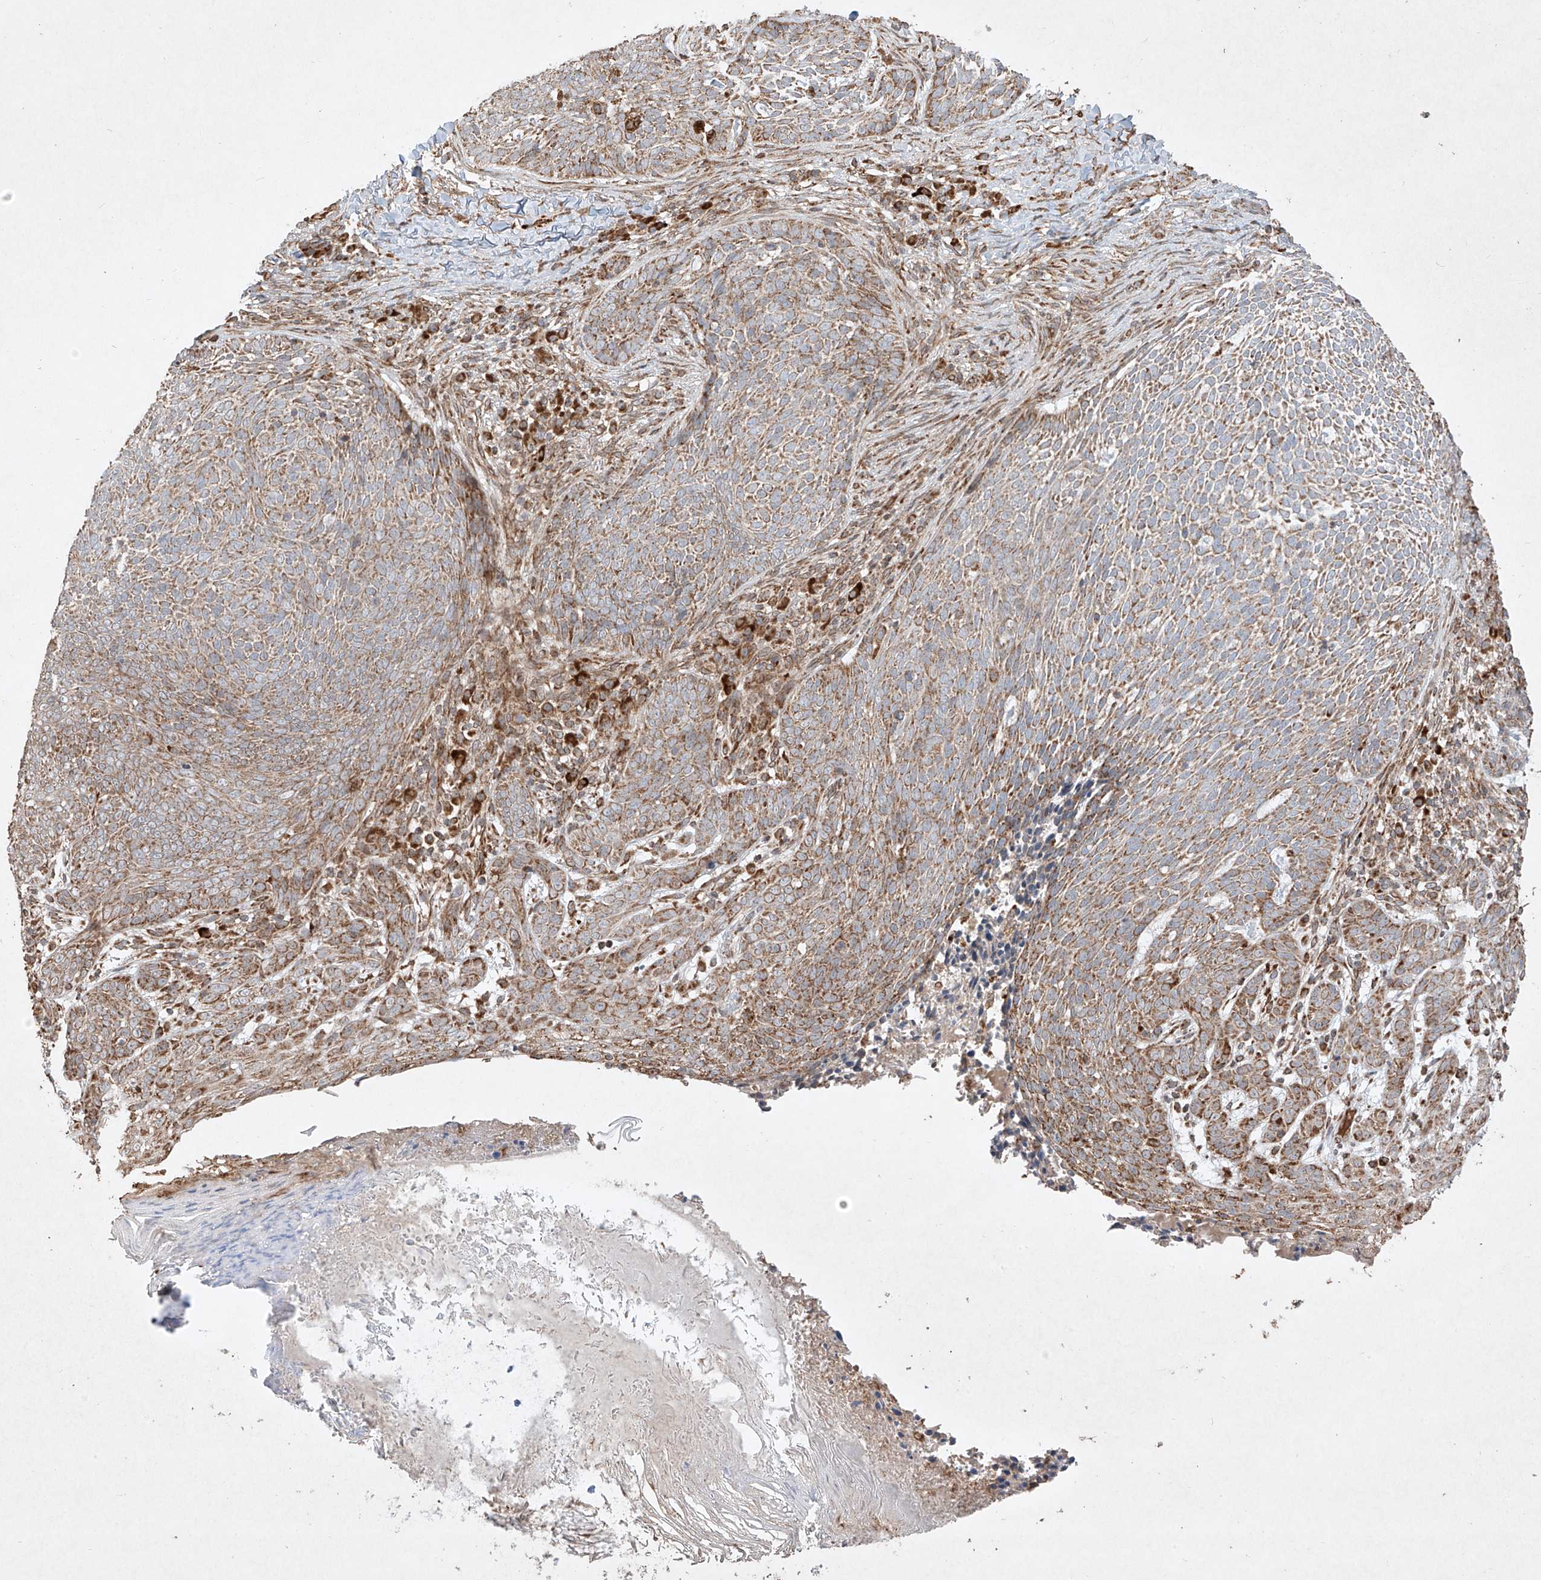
{"staining": {"intensity": "moderate", "quantity": ">75%", "location": "cytoplasmic/membranous"}, "tissue": "skin cancer", "cell_type": "Tumor cells", "image_type": "cancer", "snomed": [{"axis": "morphology", "description": "Basal cell carcinoma"}, {"axis": "topography", "description": "Skin"}], "caption": "Protein staining of skin basal cell carcinoma tissue exhibits moderate cytoplasmic/membranous staining in about >75% of tumor cells.", "gene": "SEMA3B", "patient": {"sex": "male", "age": 85}}